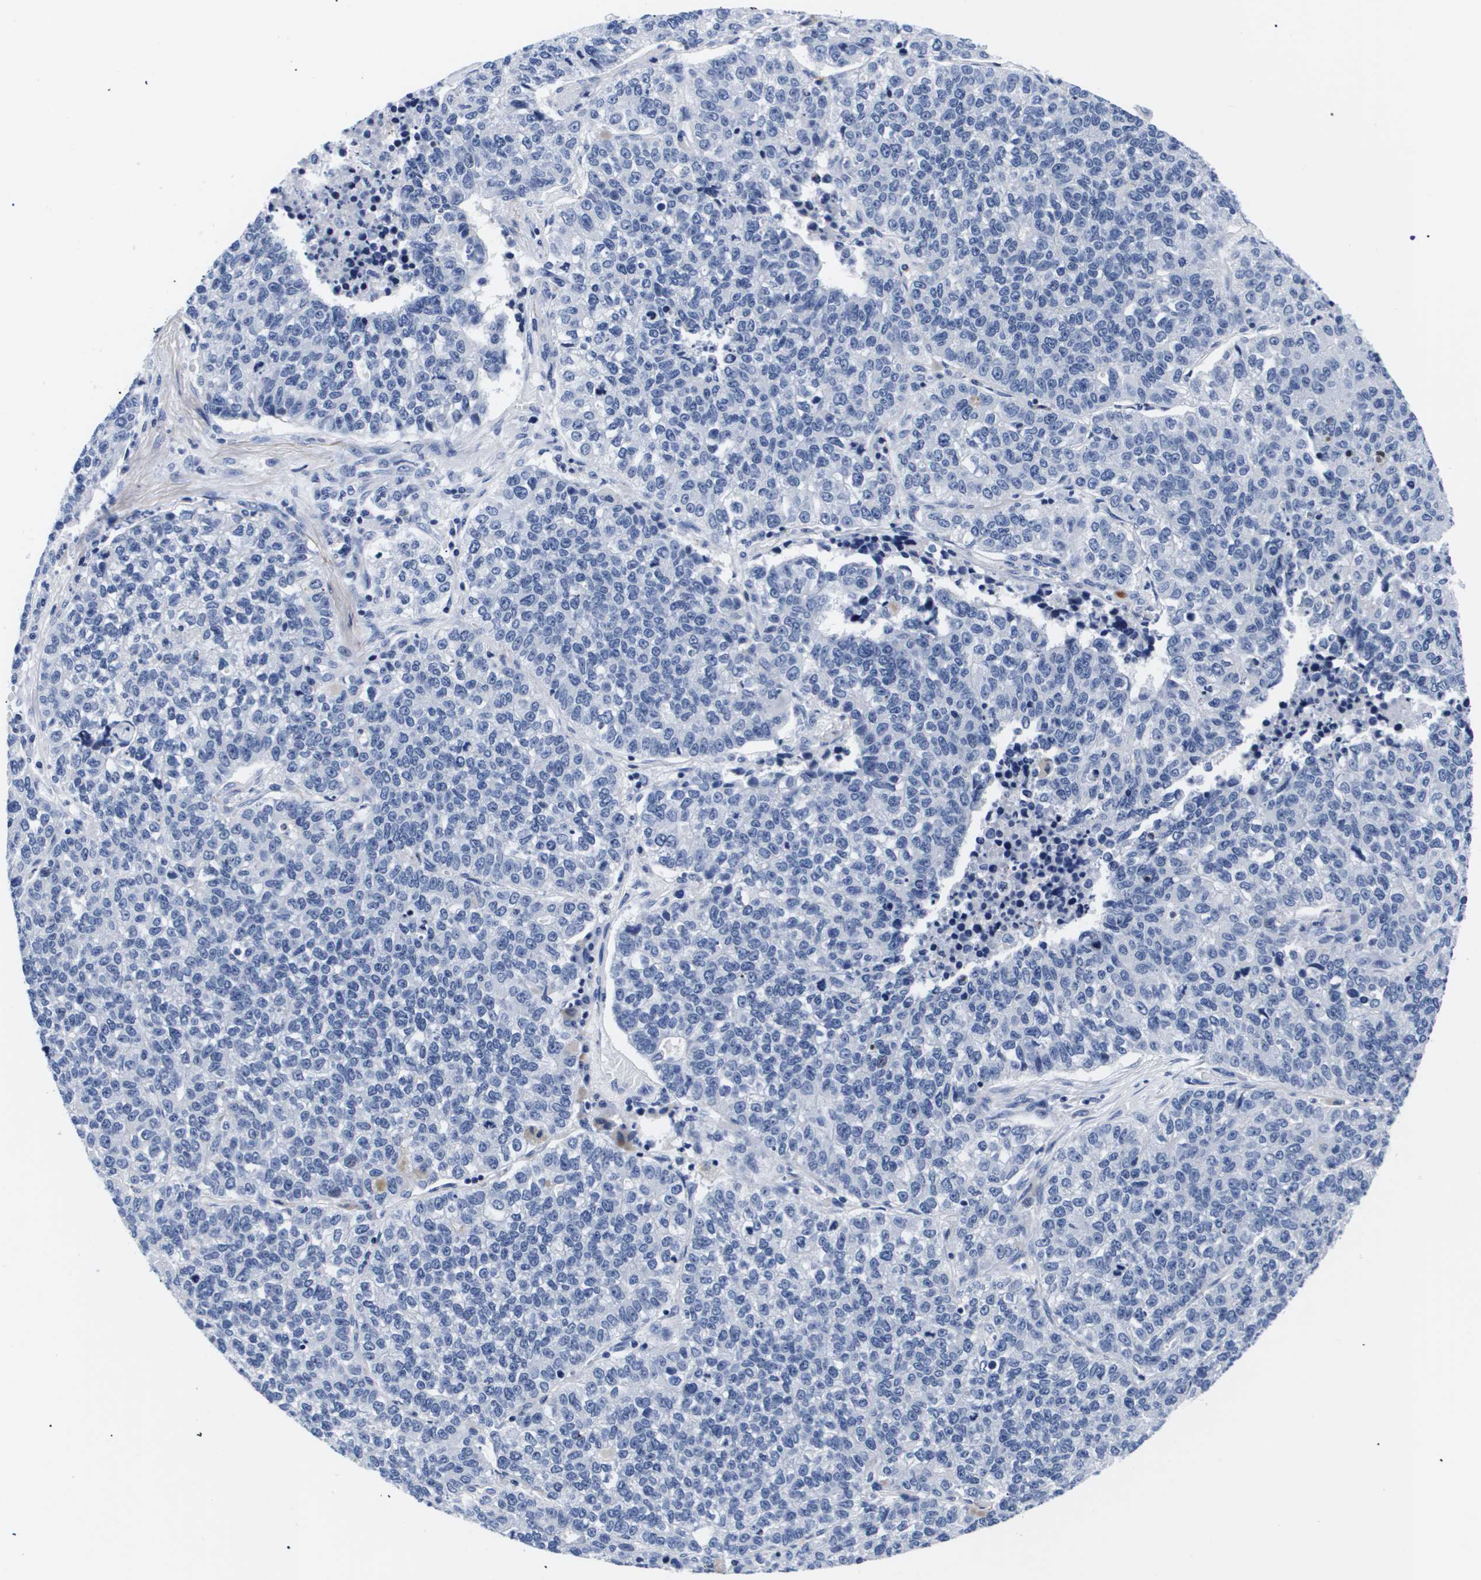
{"staining": {"intensity": "negative", "quantity": "none", "location": "none"}, "tissue": "lung cancer", "cell_type": "Tumor cells", "image_type": "cancer", "snomed": [{"axis": "morphology", "description": "Adenocarcinoma, NOS"}, {"axis": "topography", "description": "Lung"}], "caption": "Lung adenocarcinoma was stained to show a protein in brown. There is no significant positivity in tumor cells.", "gene": "SHD", "patient": {"sex": "male", "age": 49}}